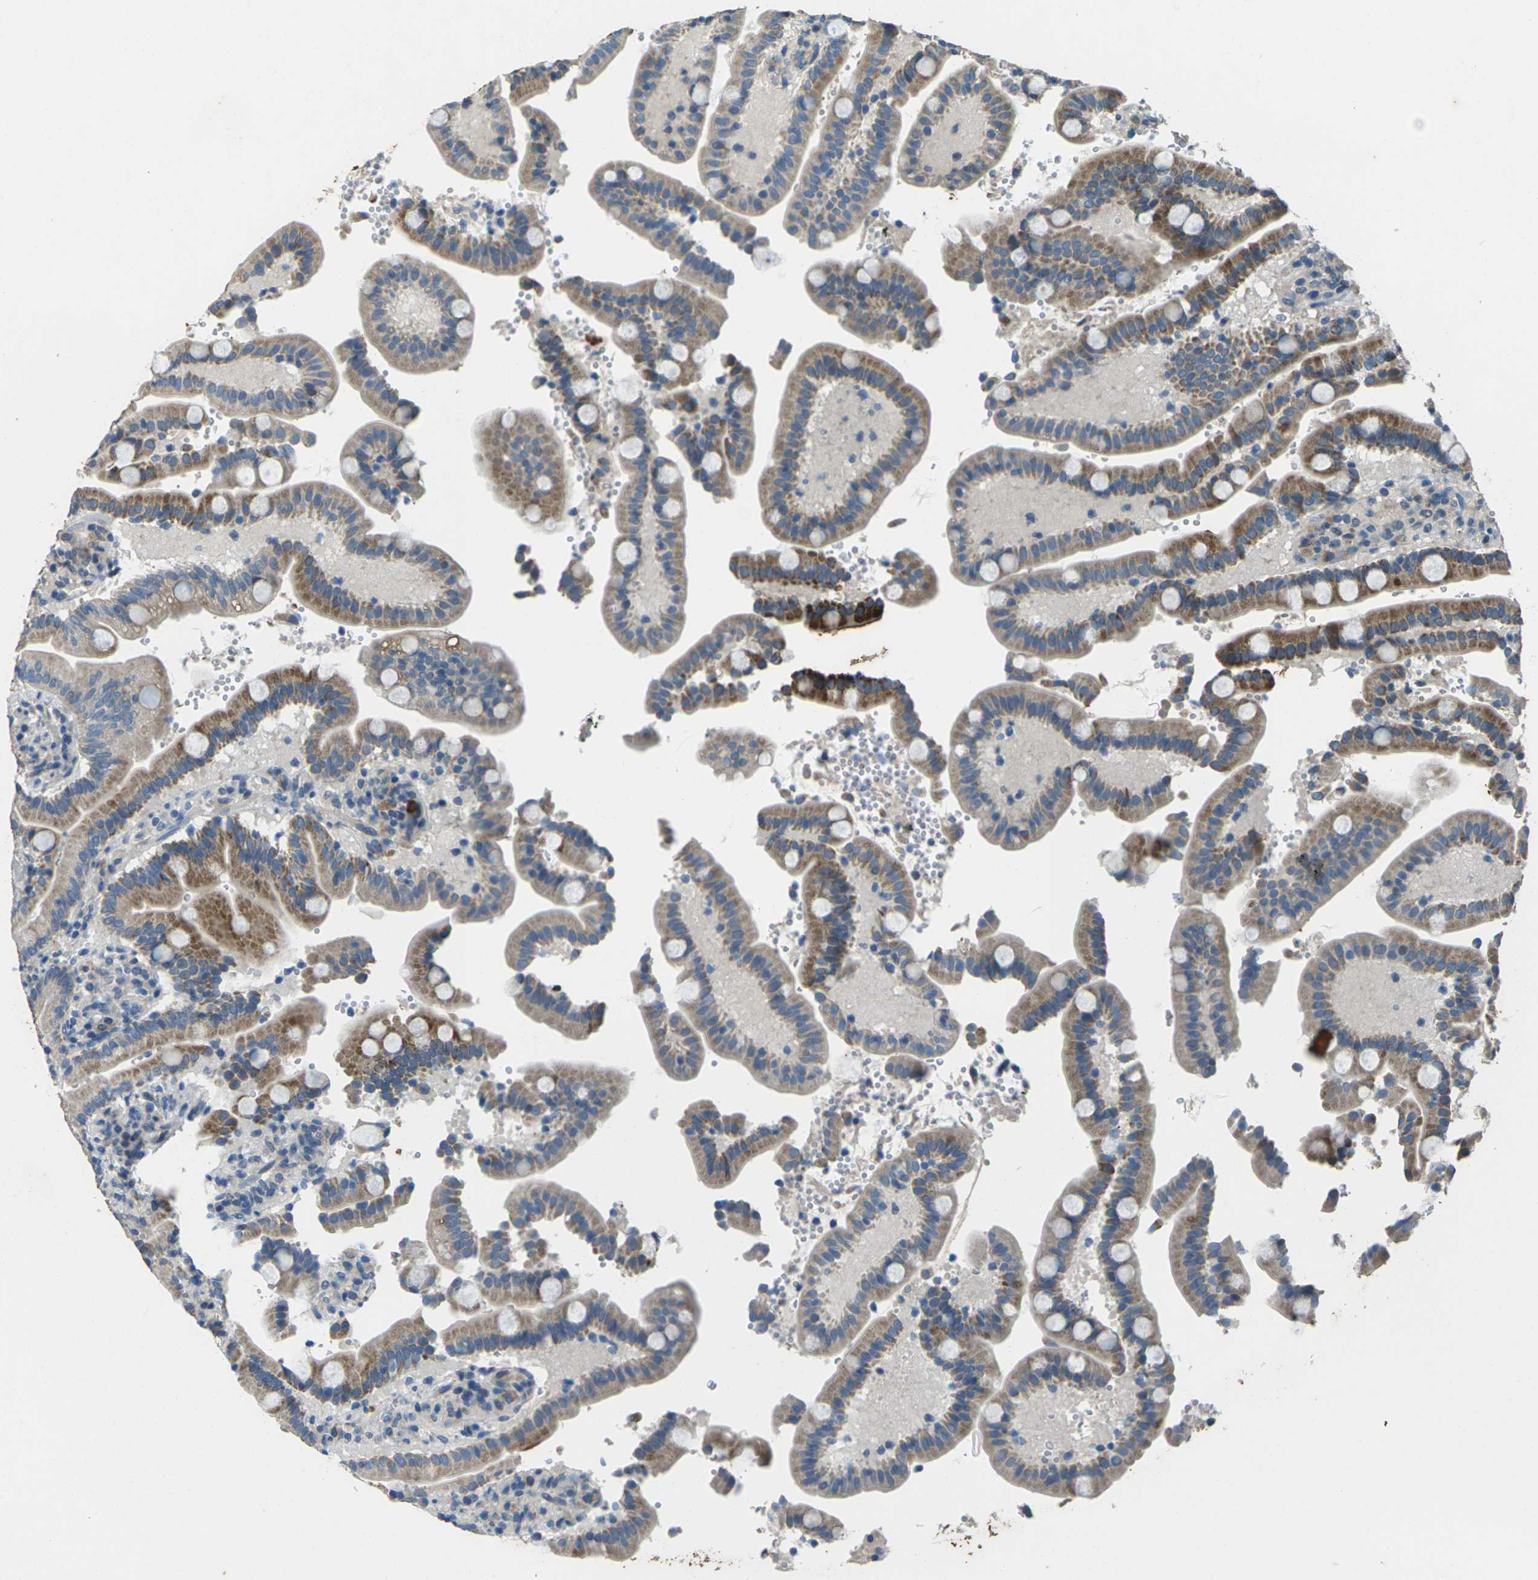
{"staining": {"intensity": "moderate", "quantity": "25%-75%", "location": "cytoplasmic/membranous"}, "tissue": "duodenum", "cell_type": "Glandular cells", "image_type": "normal", "snomed": [{"axis": "morphology", "description": "Normal tissue, NOS"}, {"axis": "topography", "description": "Small intestine, NOS"}], "caption": "Glandular cells reveal moderate cytoplasmic/membranous expression in about 25%-75% of cells in normal duodenum.", "gene": "SIGLEC14", "patient": {"sex": "female", "age": 71}}